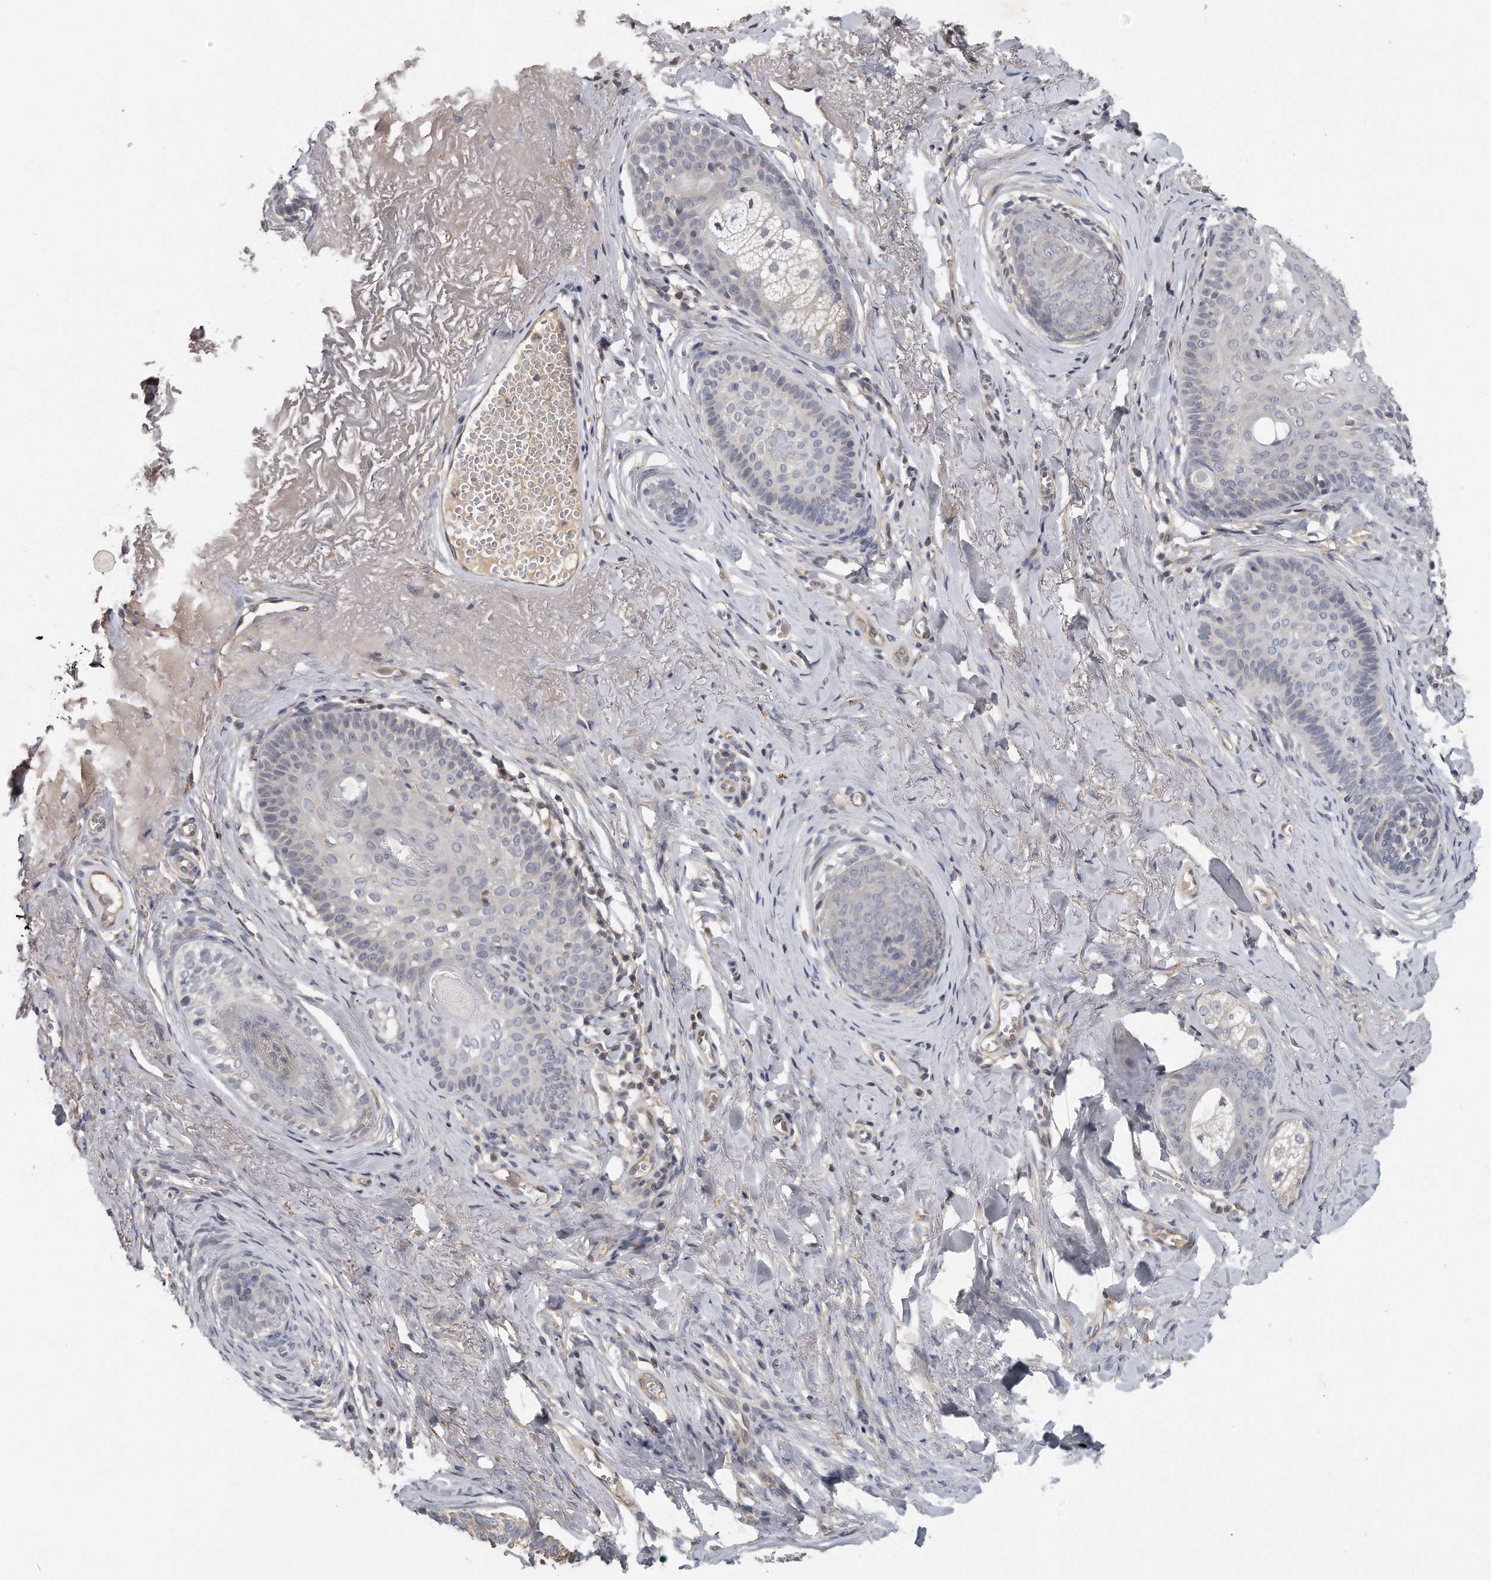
{"staining": {"intensity": "negative", "quantity": "none", "location": "none"}, "tissue": "skin cancer", "cell_type": "Tumor cells", "image_type": "cancer", "snomed": [{"axis": "morphology", "description": "Basal cell carcinoma"}, {"axis": "topography", "description": "Skin"}], "caption": "Skin cancer was stained to show a protein in brown. There is no significant positivity in tumor cells.", "gene": "TRAPPC14", "patient": {"sex": "male", "age": 62}}